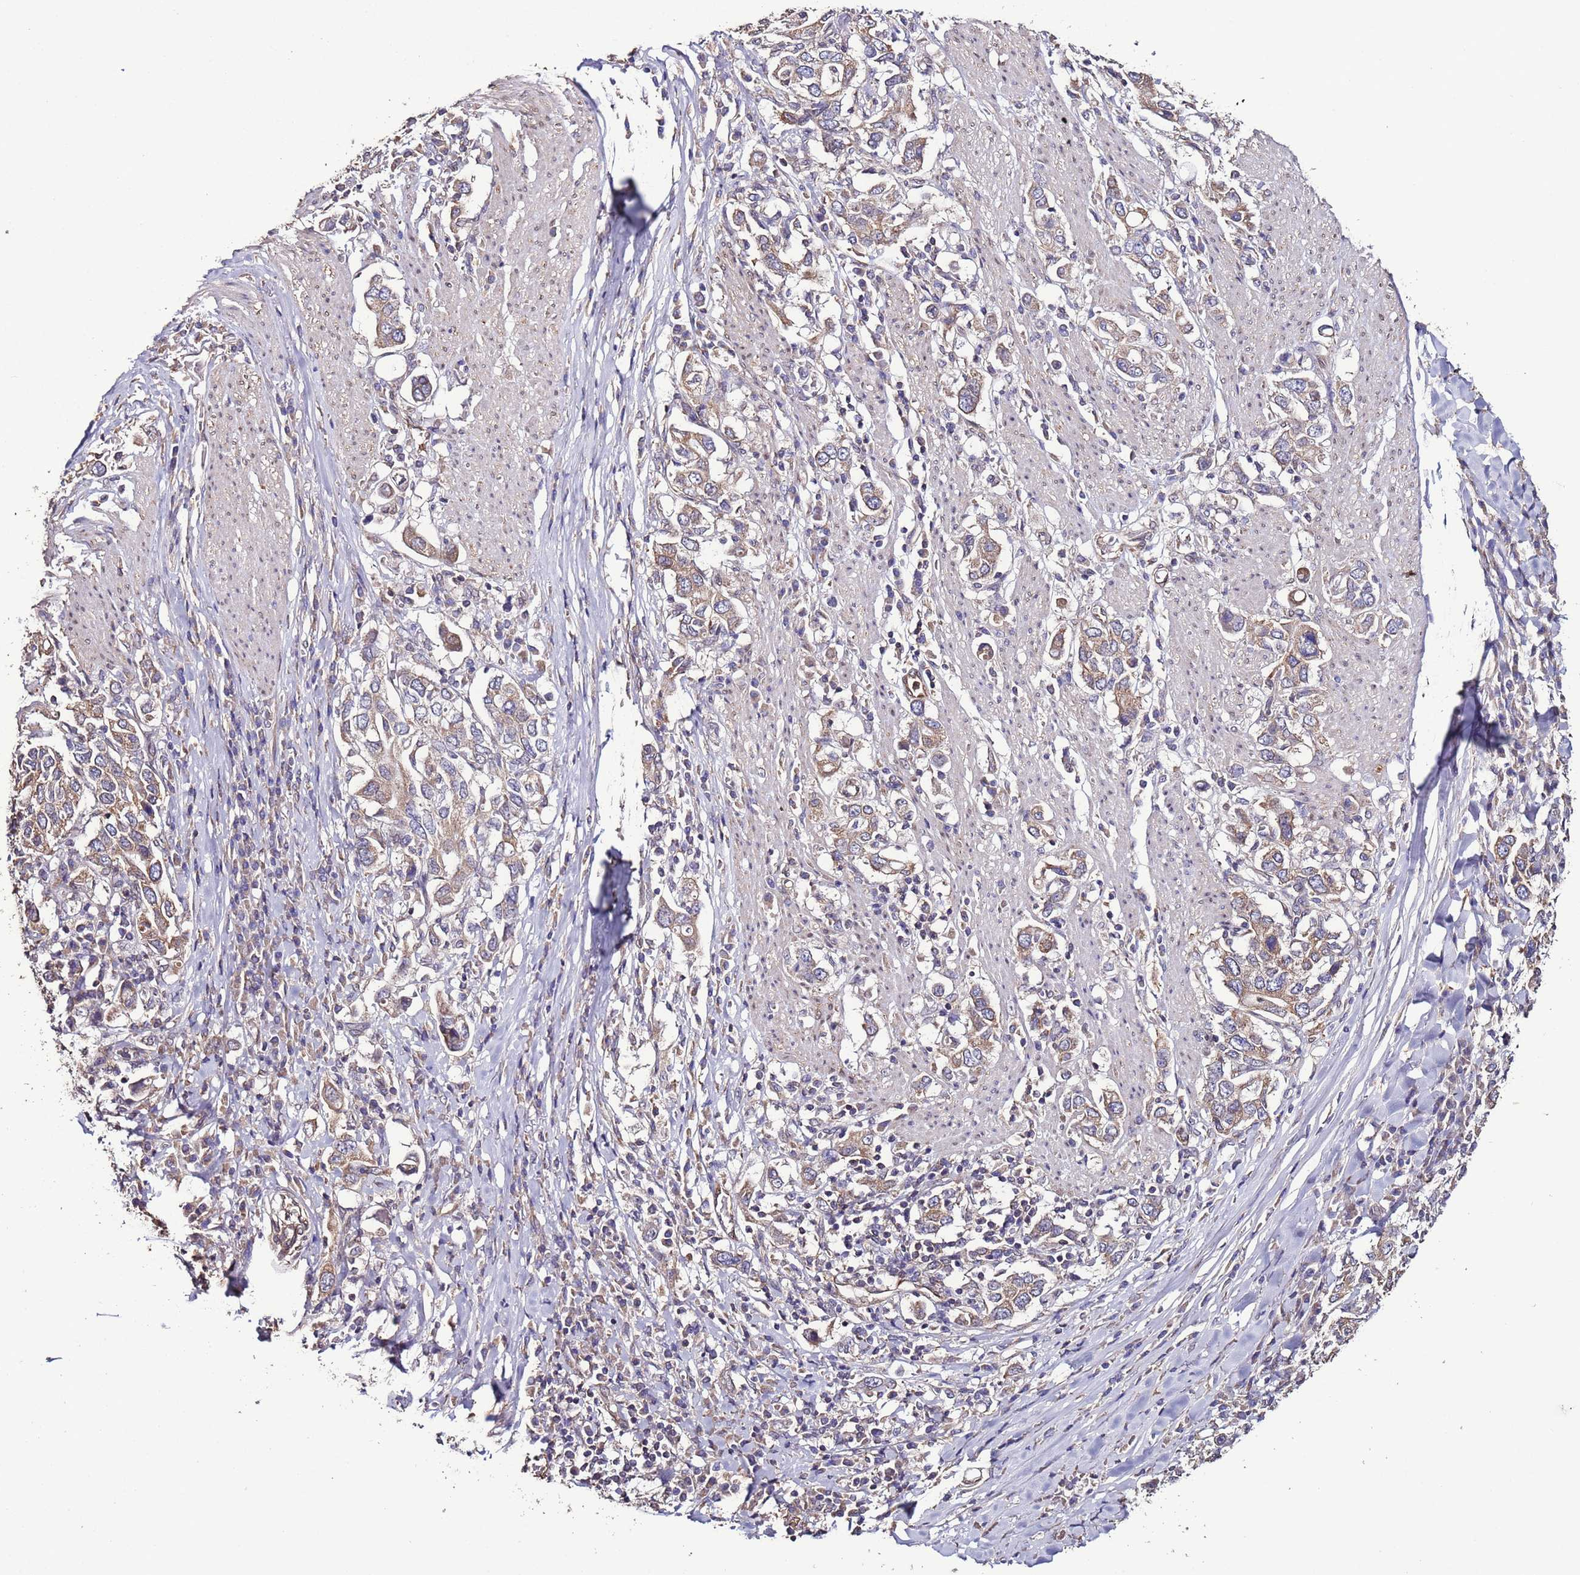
{"staining": {"intensity": "weak", "quantity": ">75%", "location": "cytoplasmic/membranous"}, "tissue": "stomach cancer", "cell_type": "Tumor cells", "image_type": "cancer", "snomed": [{"axis": "morphology", "description": "Adenocarcinoma, NOS"}, {"axis": "topography", "description": "Stomach, upper"}, {"axis": "topography", "description": "Stomach"}], "caption": "The image shows immunohistochemical staining of adenocarcinoma (stomach). There is weak cytoplasmic/membranous positivity is present in approximately >75% of tumor cells. Nuclei are stained in blue.", "gene": "SLC41A3", "patient": {"sex": "male", "age": 62}}